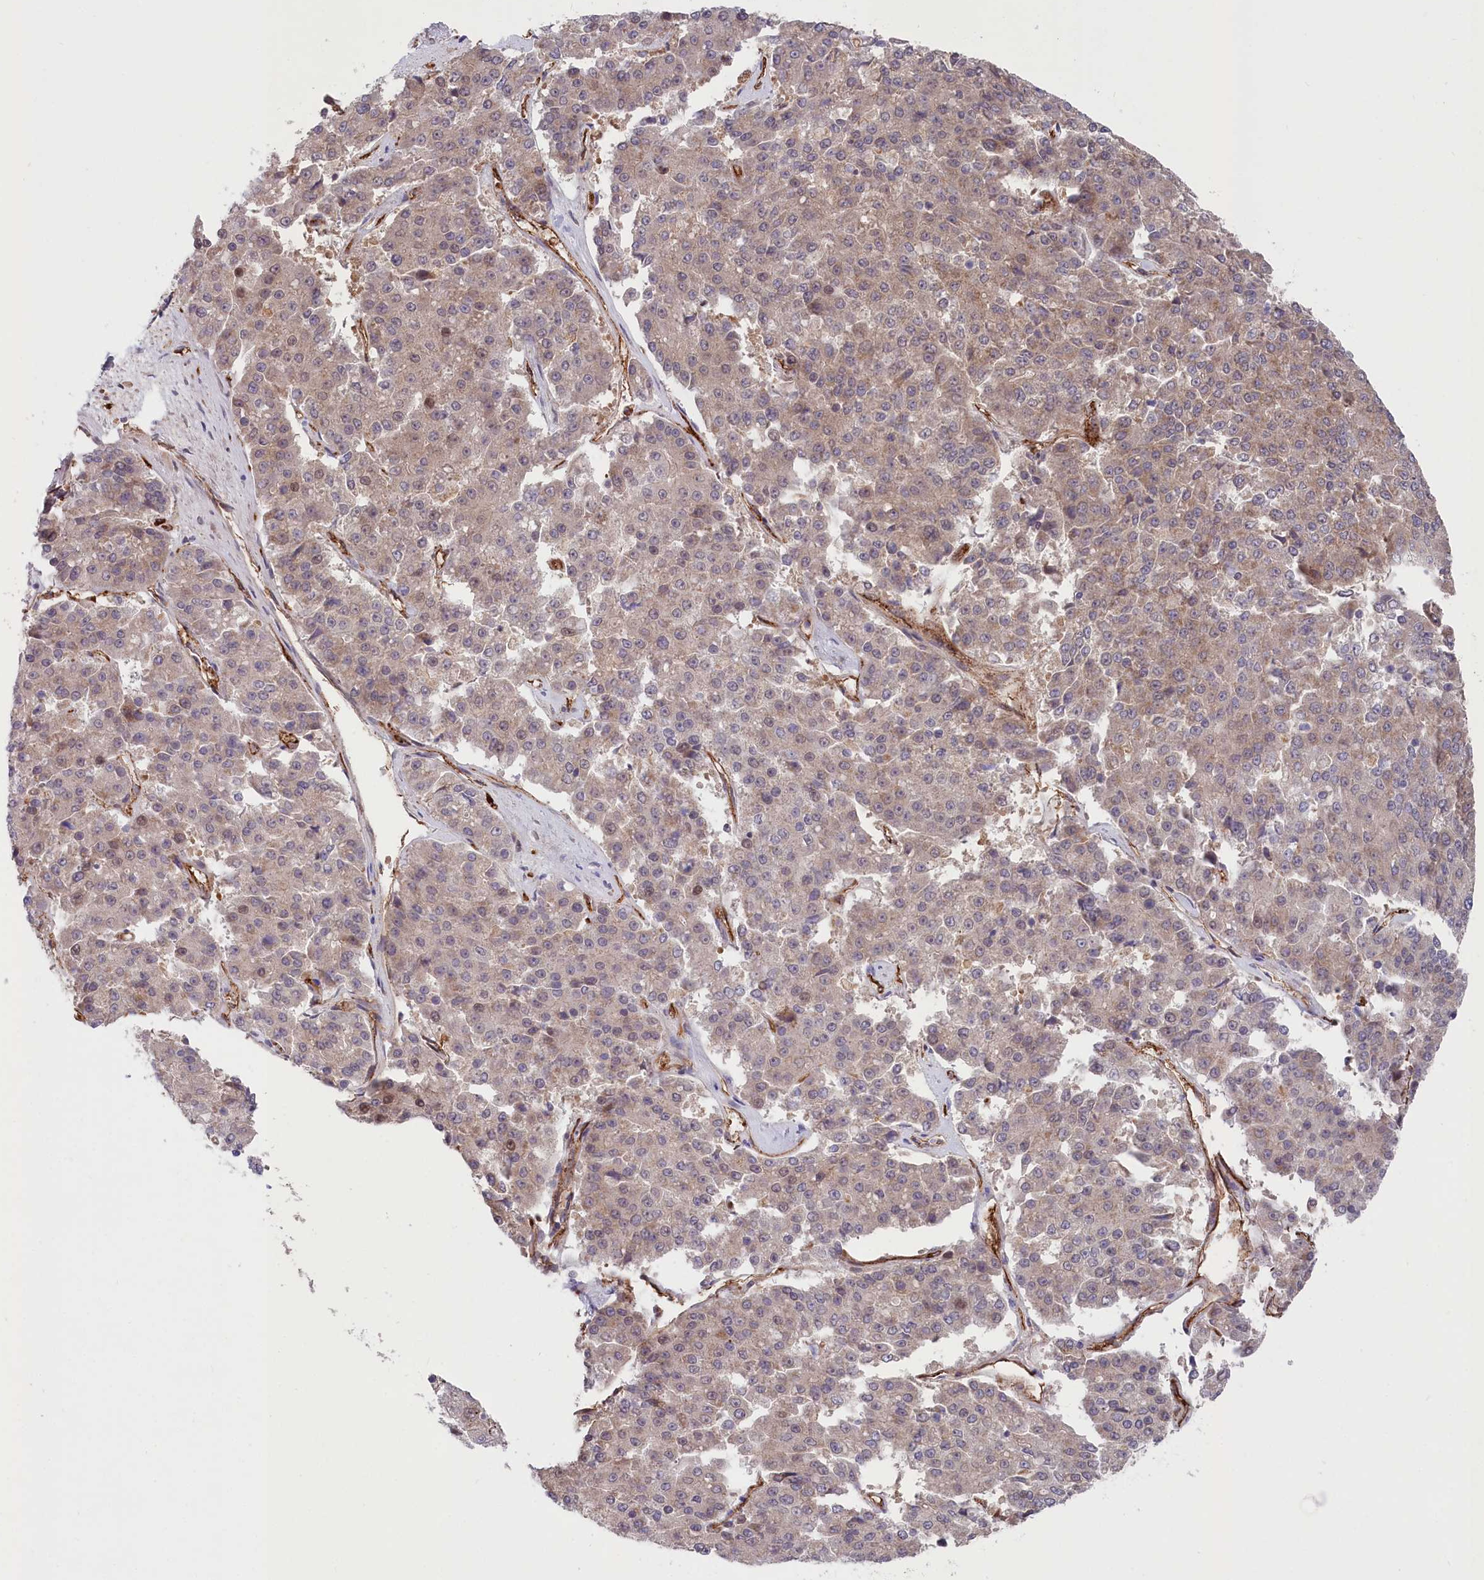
{"staining": {"intensity": "weak", "quantity": "25%-75%", "location": "cytoplasmic/membranous"}, "tissue": "pancreatic cancer", "cell_type": "Tumor cells", "image_type": "cancer", "snomed": [{"axis": "morphology", "description": "Adenocarcinoma, NOS"}, {"axis": "topography", "description": "Pancreas"}], "caption": "Weak cytoplasmic/membranous protein staining is seen in approximately 25%-75% of tumor cells in adenocarcinoma (pancreatic). (DAB (3,3'-diaminobenzidine) IHC with brightfield microscopy, high magnification).", "gene": "MTPAP", "patient": {"sex": "male", "age": 50}}